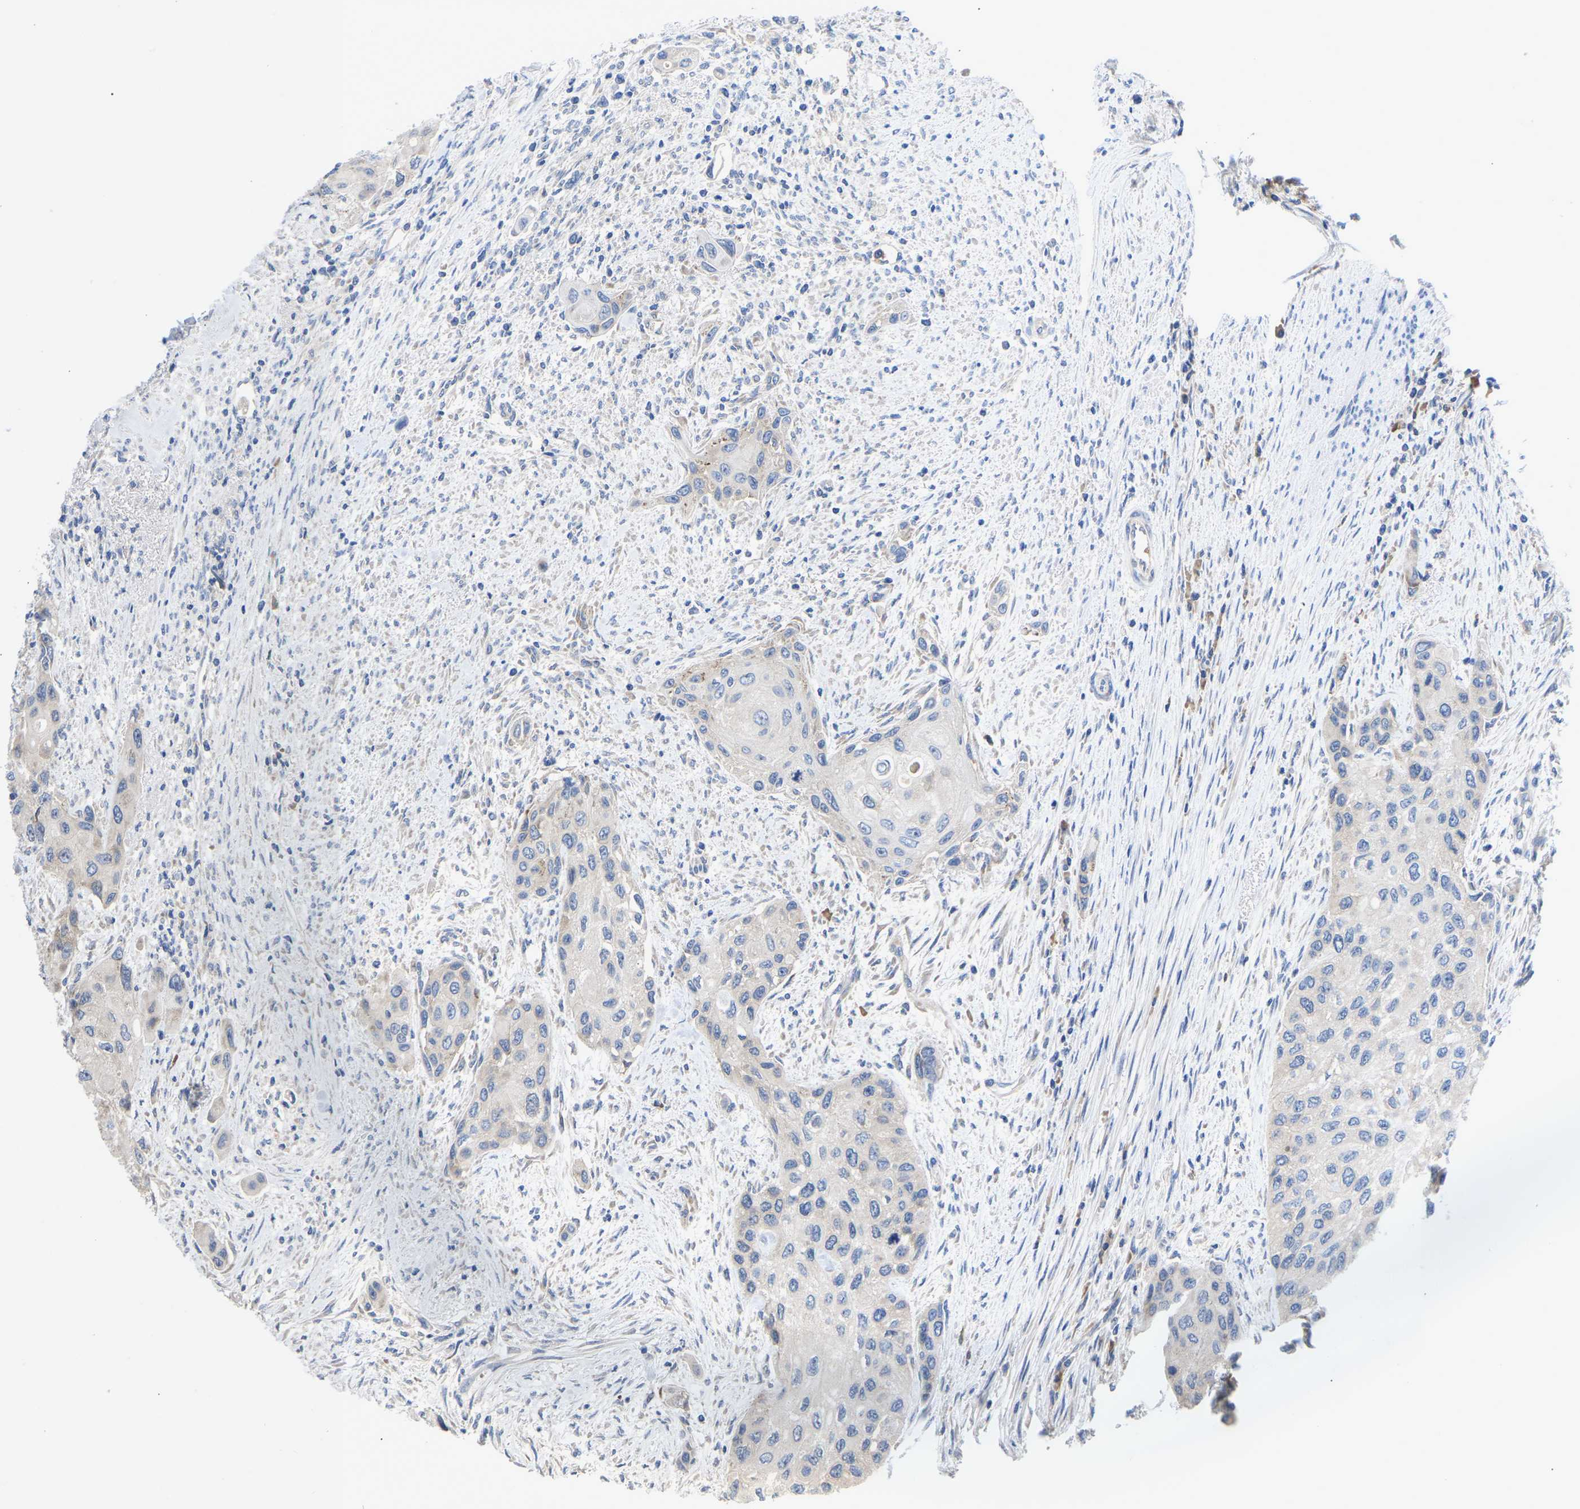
{"staining": {"intensity": "negative", "quantity": "none", "location": "none"}, "tissue": "urothelial cancer", "cell_type": "Tumor cells", "image_type": "cancer", "snomed": [{"axis": "morphology", "description": "Urothelial carcinoma, High grade"}, {"axis": "topography", "description": "Urinary bladder"}], "caption": "Micrograph shows no protein staining in tumor cells of urothelial carcinoma (high-grade) tissue.", "gene": "ABCA10", "patient": {"sex": "female", "age": 56}}